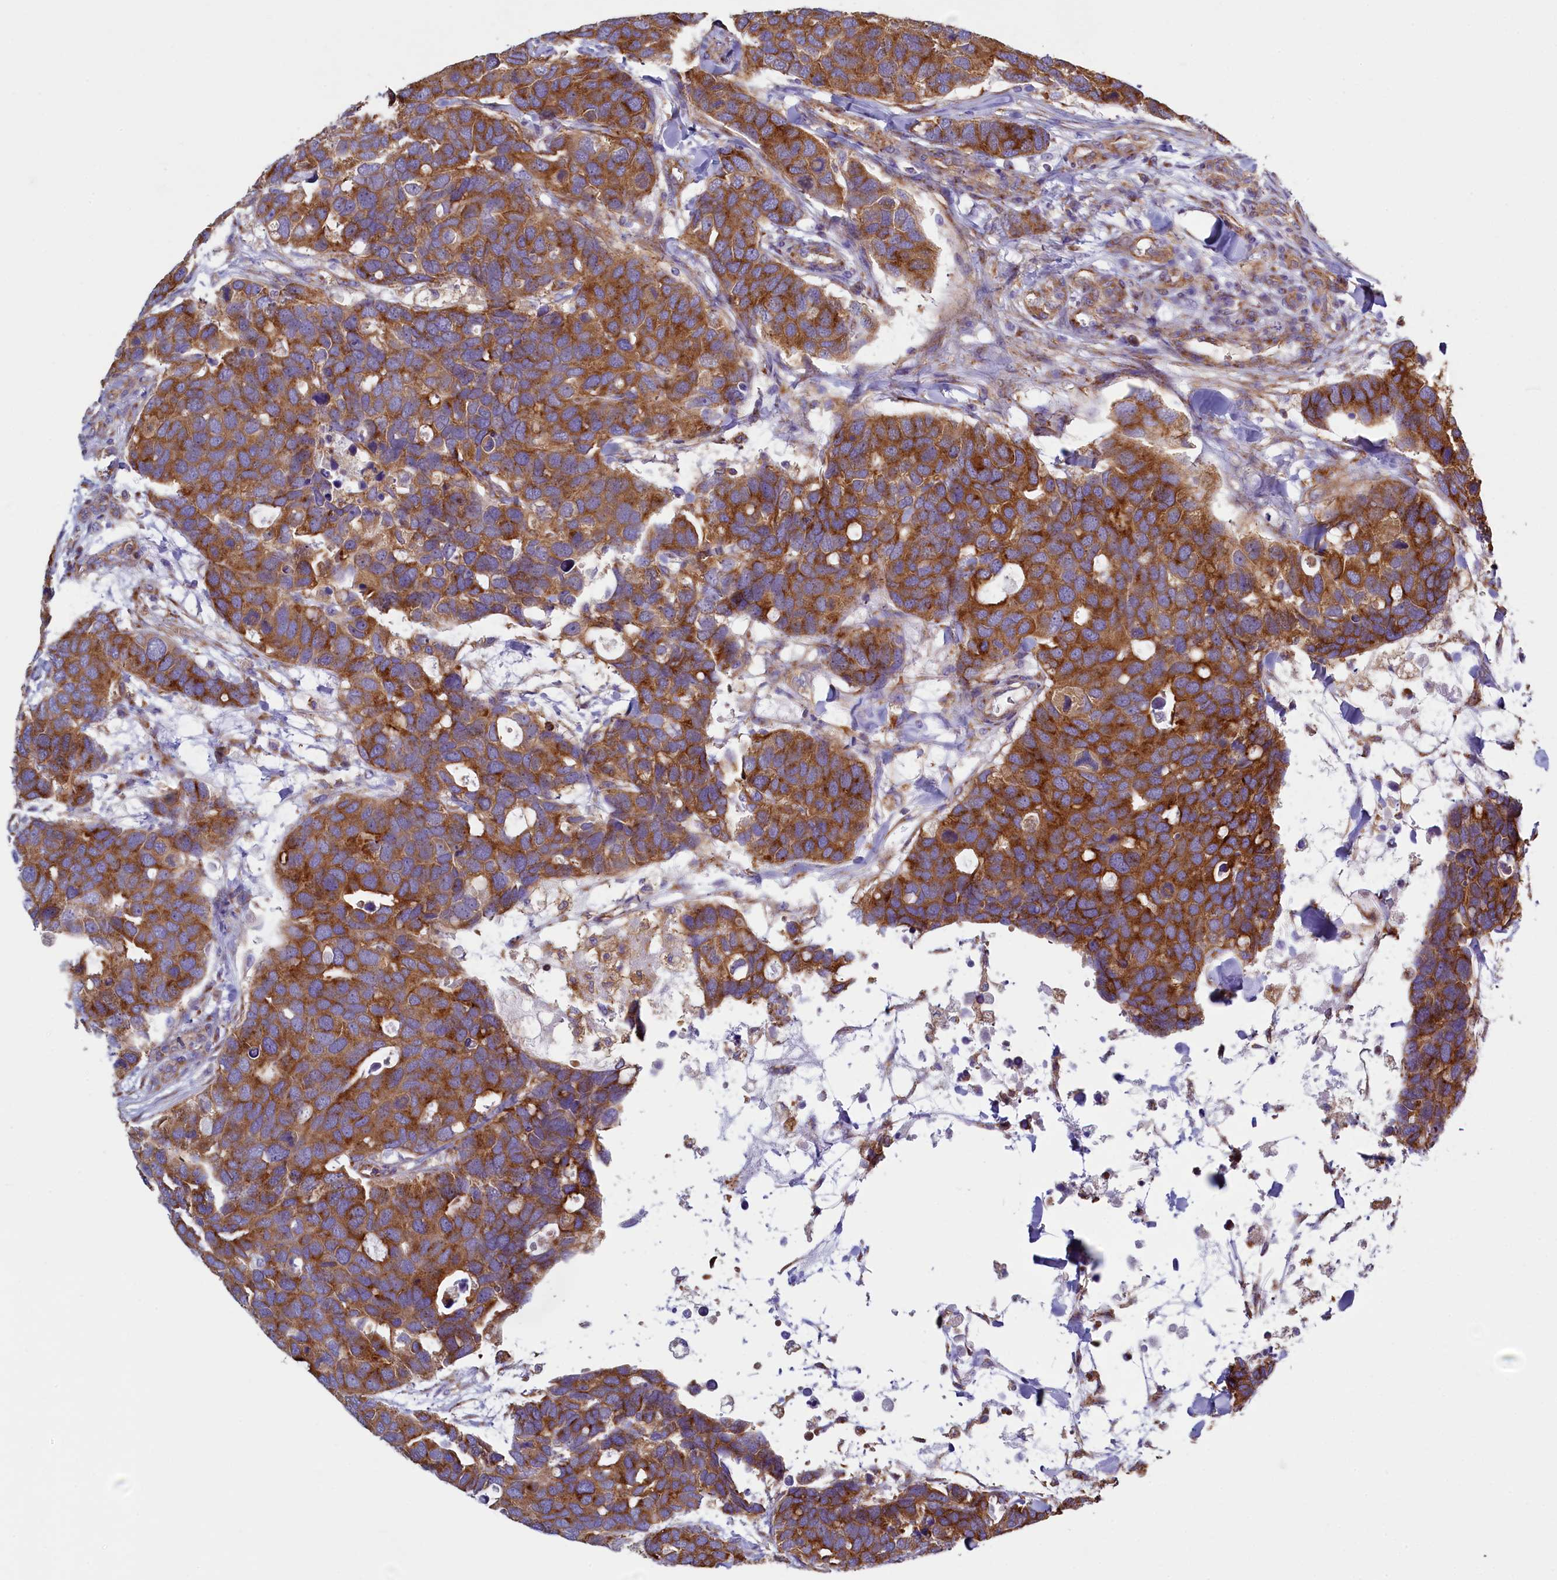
{"staining": {"intensity": "strong", "quantity": ">75%", "location": "cytoplasmic/membranous"}, "tissue": "breast cancer", "cell_type": "Tumor cells", "image_type": "cancer", "snomed": [{"axis": "morphology", "description": "Duct carcinoma"}, {"axis": "topography", "description": "Breast"}], "caption": "This is a photomicrograph of immunohistochemistry (IHC) staining of breast cancer (invasive ductal carcinoma), which shows strong staining in the cytoplasmic/membranous of tumor cells.", "gene": "GPR21", "patient": {"sex": "female", "age": 83}}